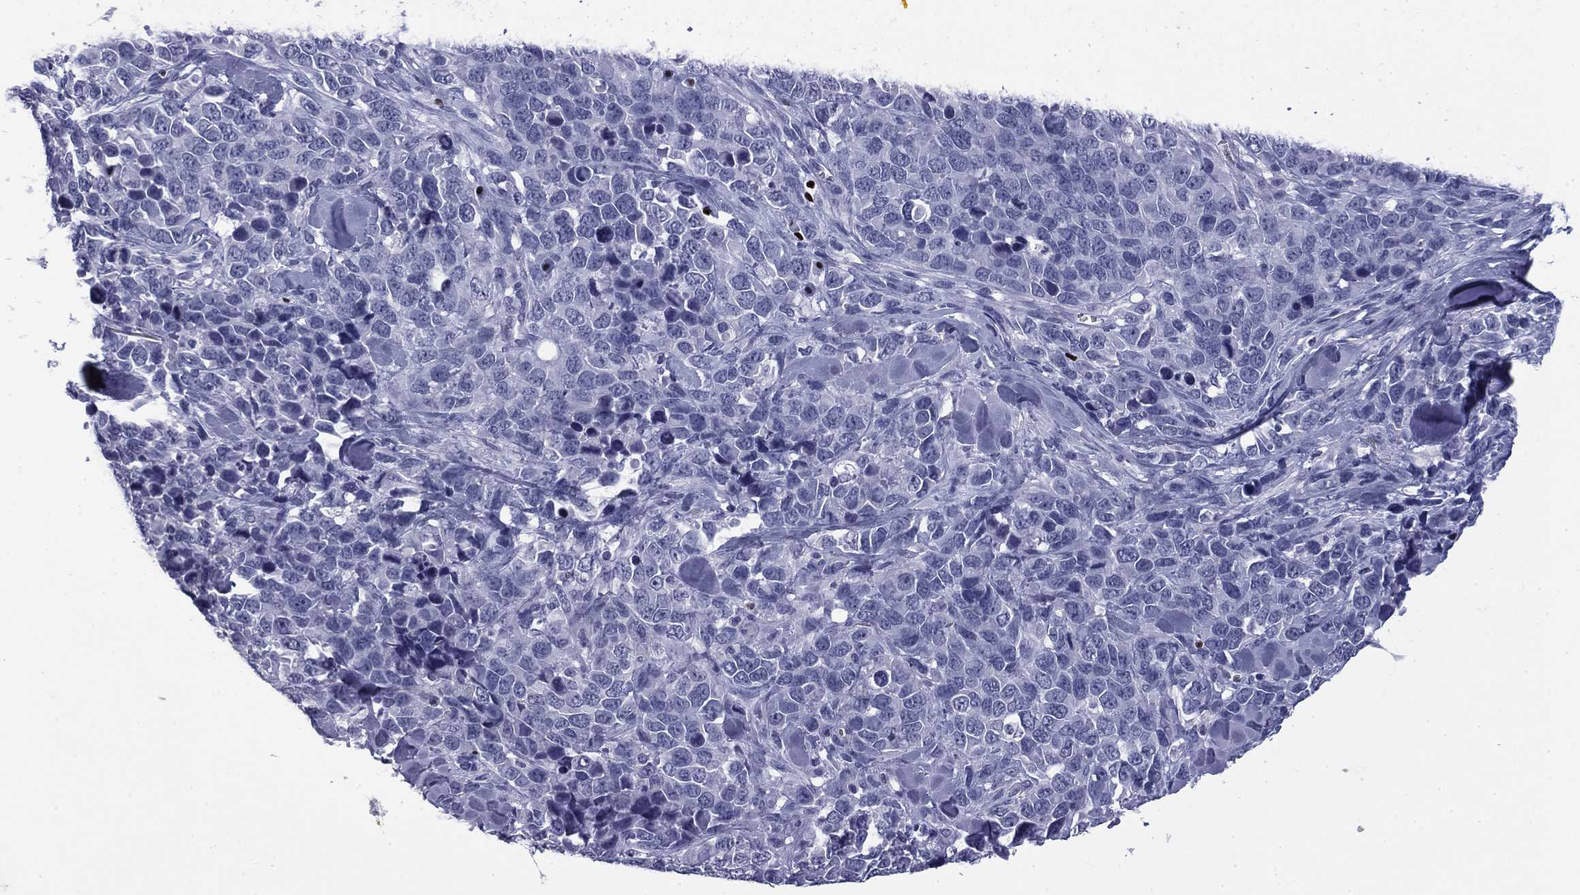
{"staining": {"intensity": "negative", "quantity": "none", "location": "none"}, "tissue": "melanoma", "cell_type": "Tumor cells", "image_type": "cancer", "snomed": [{"axis": "morphology", "description": "Malignant melanoma, Metastatic site"}, {"axis": "topography", "description": "Skin"}], "caption": "A histopathology image of human malignant melanoma (metastatic site) is negative for staining in tumor cells.", "gene": "IKZF3", "patient": {"sex": "male", "age": 84}}